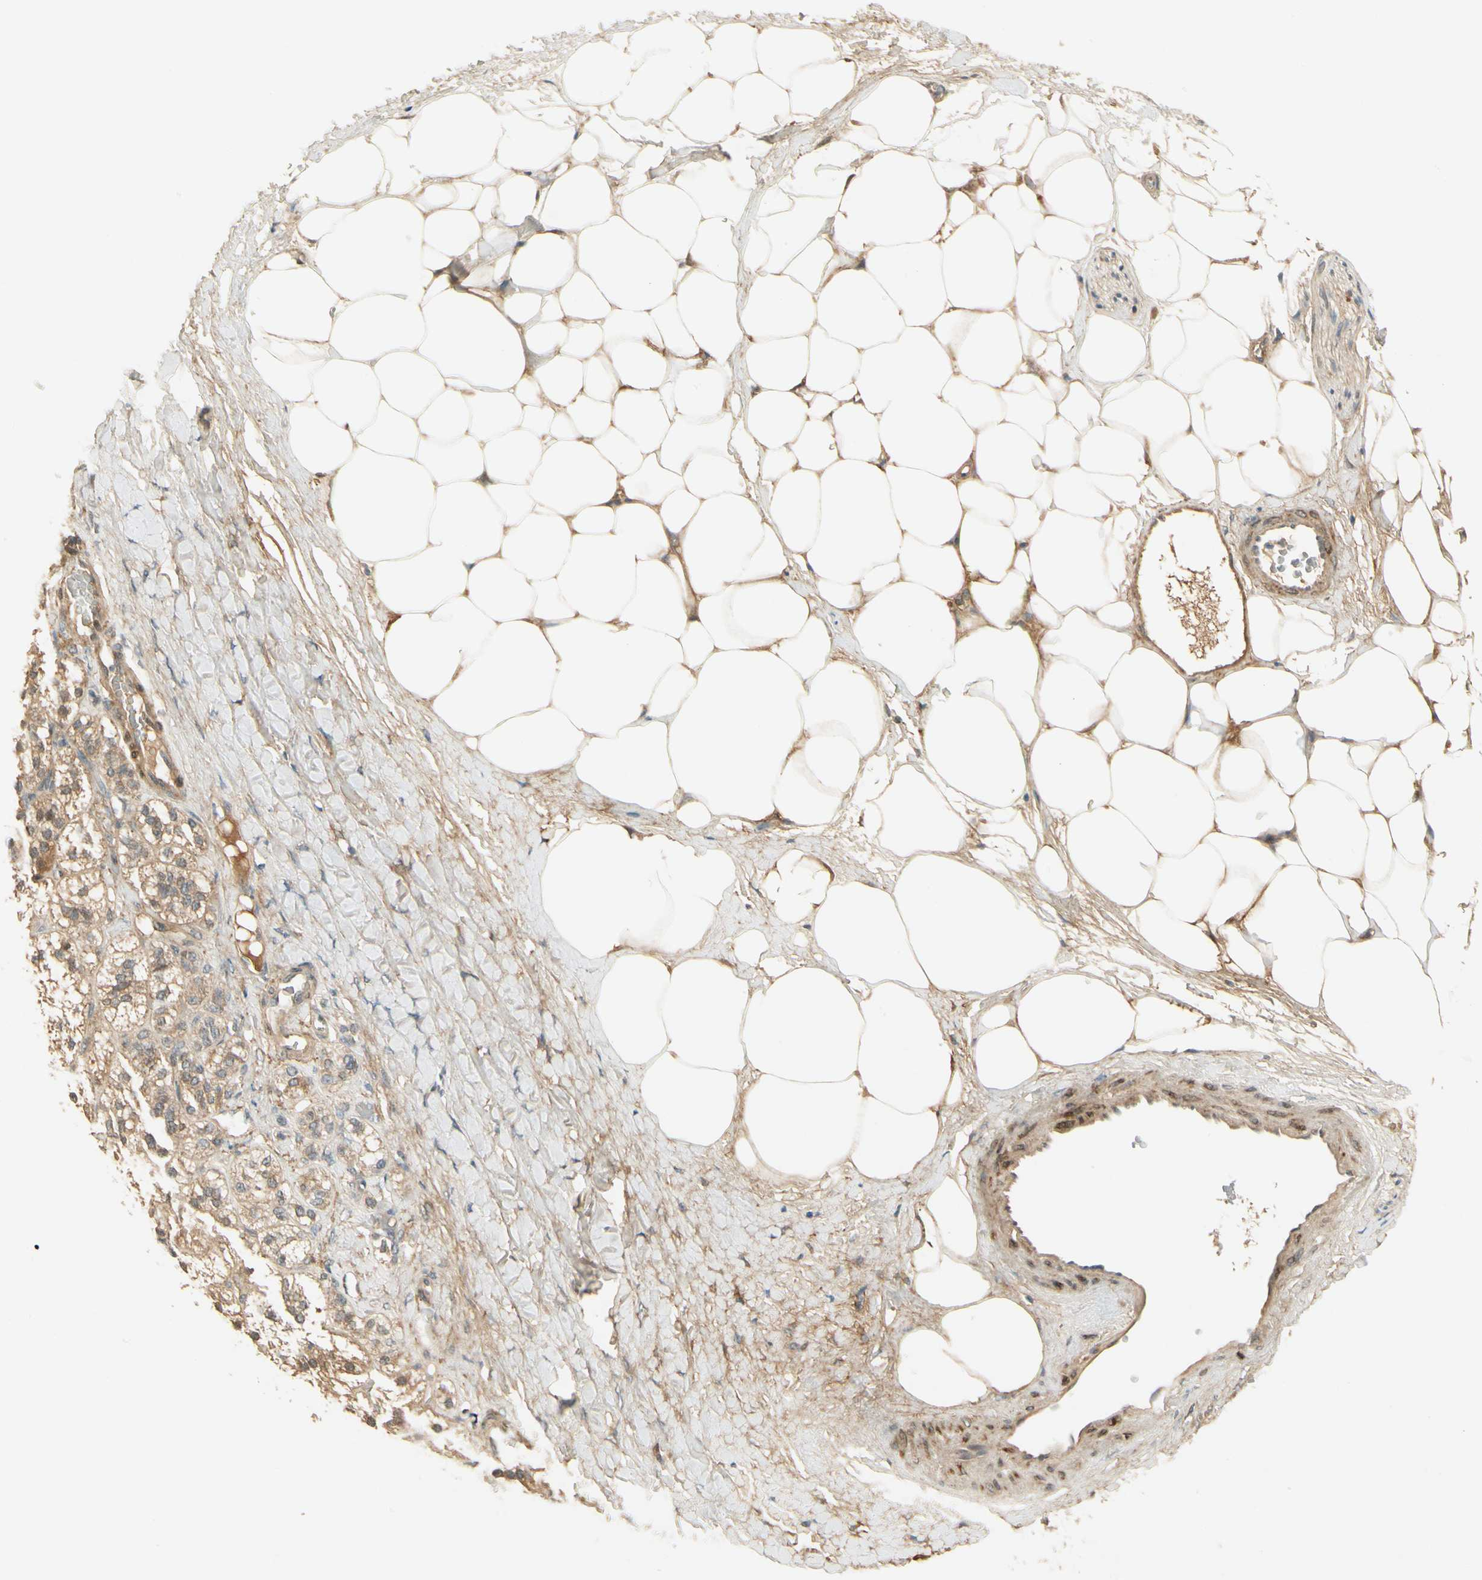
{"staining": {"intensity": "weak", "quantity": ">75%", "location": "cytoplasmic/membranous"}, "tissue": "adrenal gland", "cell_type": "Glandular cells", "image_type": "normal", "snomed": [{"axis": "morphology", "description": "Normal tissue, NOS"}, {"axis": "topography", "description": "Adrenal gland"}], "caption": "Immunohistochemical staining of normal adrenal gland exhibits >75% levels of weak cytoplasmic/membranous protein staining in about >75% of glandular cells.", "gene": "EPHB3", "patient": {"sex": "male", "age": 57}}